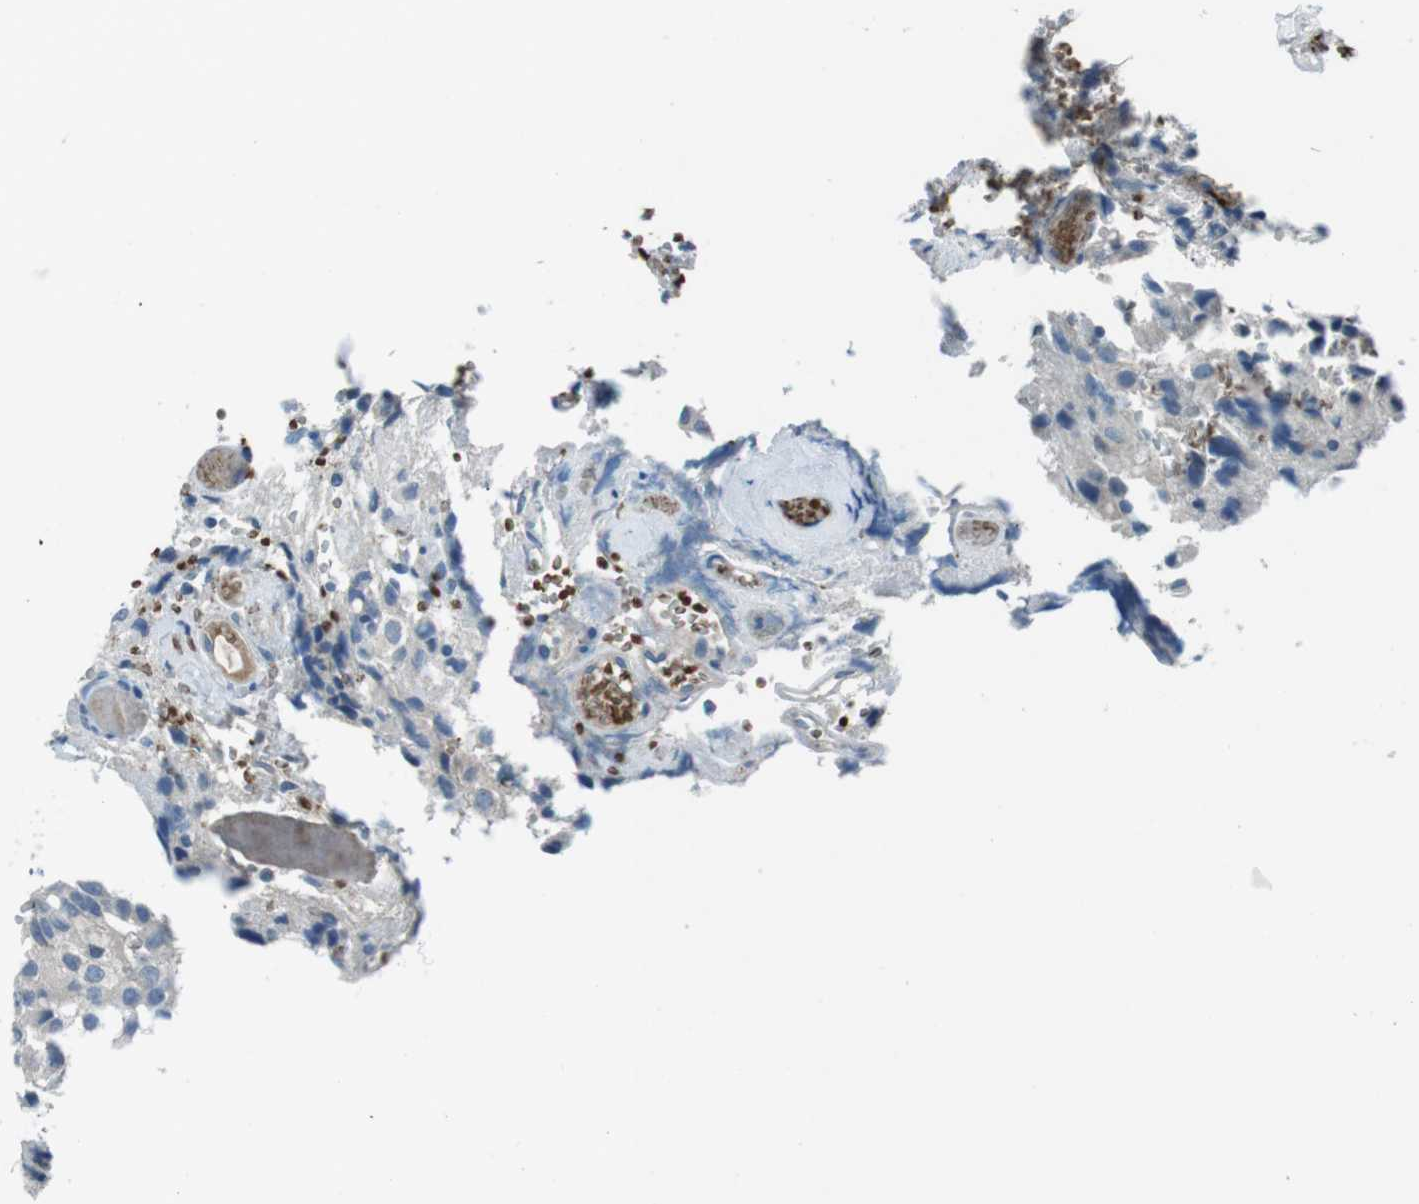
{"staining": {"intensity": "negative", "quantity": "none", "location": "none"}, "tissue": "glioma", "cell_type": "Tumor cells", "image_type": "cancer", "snomed": [{"axis": "morphology", "description": "Glioma, malignant, High grade"}, {"axis": "topography", "description": "Brain"}], "caption": "Immunohistochemistry micrograph of neoplastic tissue: human glioma stained with DAB reveals no significant protein expression in tumor cells. (DAB immunohistochemistry (IHC), high magnification).", "gene": "ST6GAL1", "patient": {"sex": "male", "age": 32}}